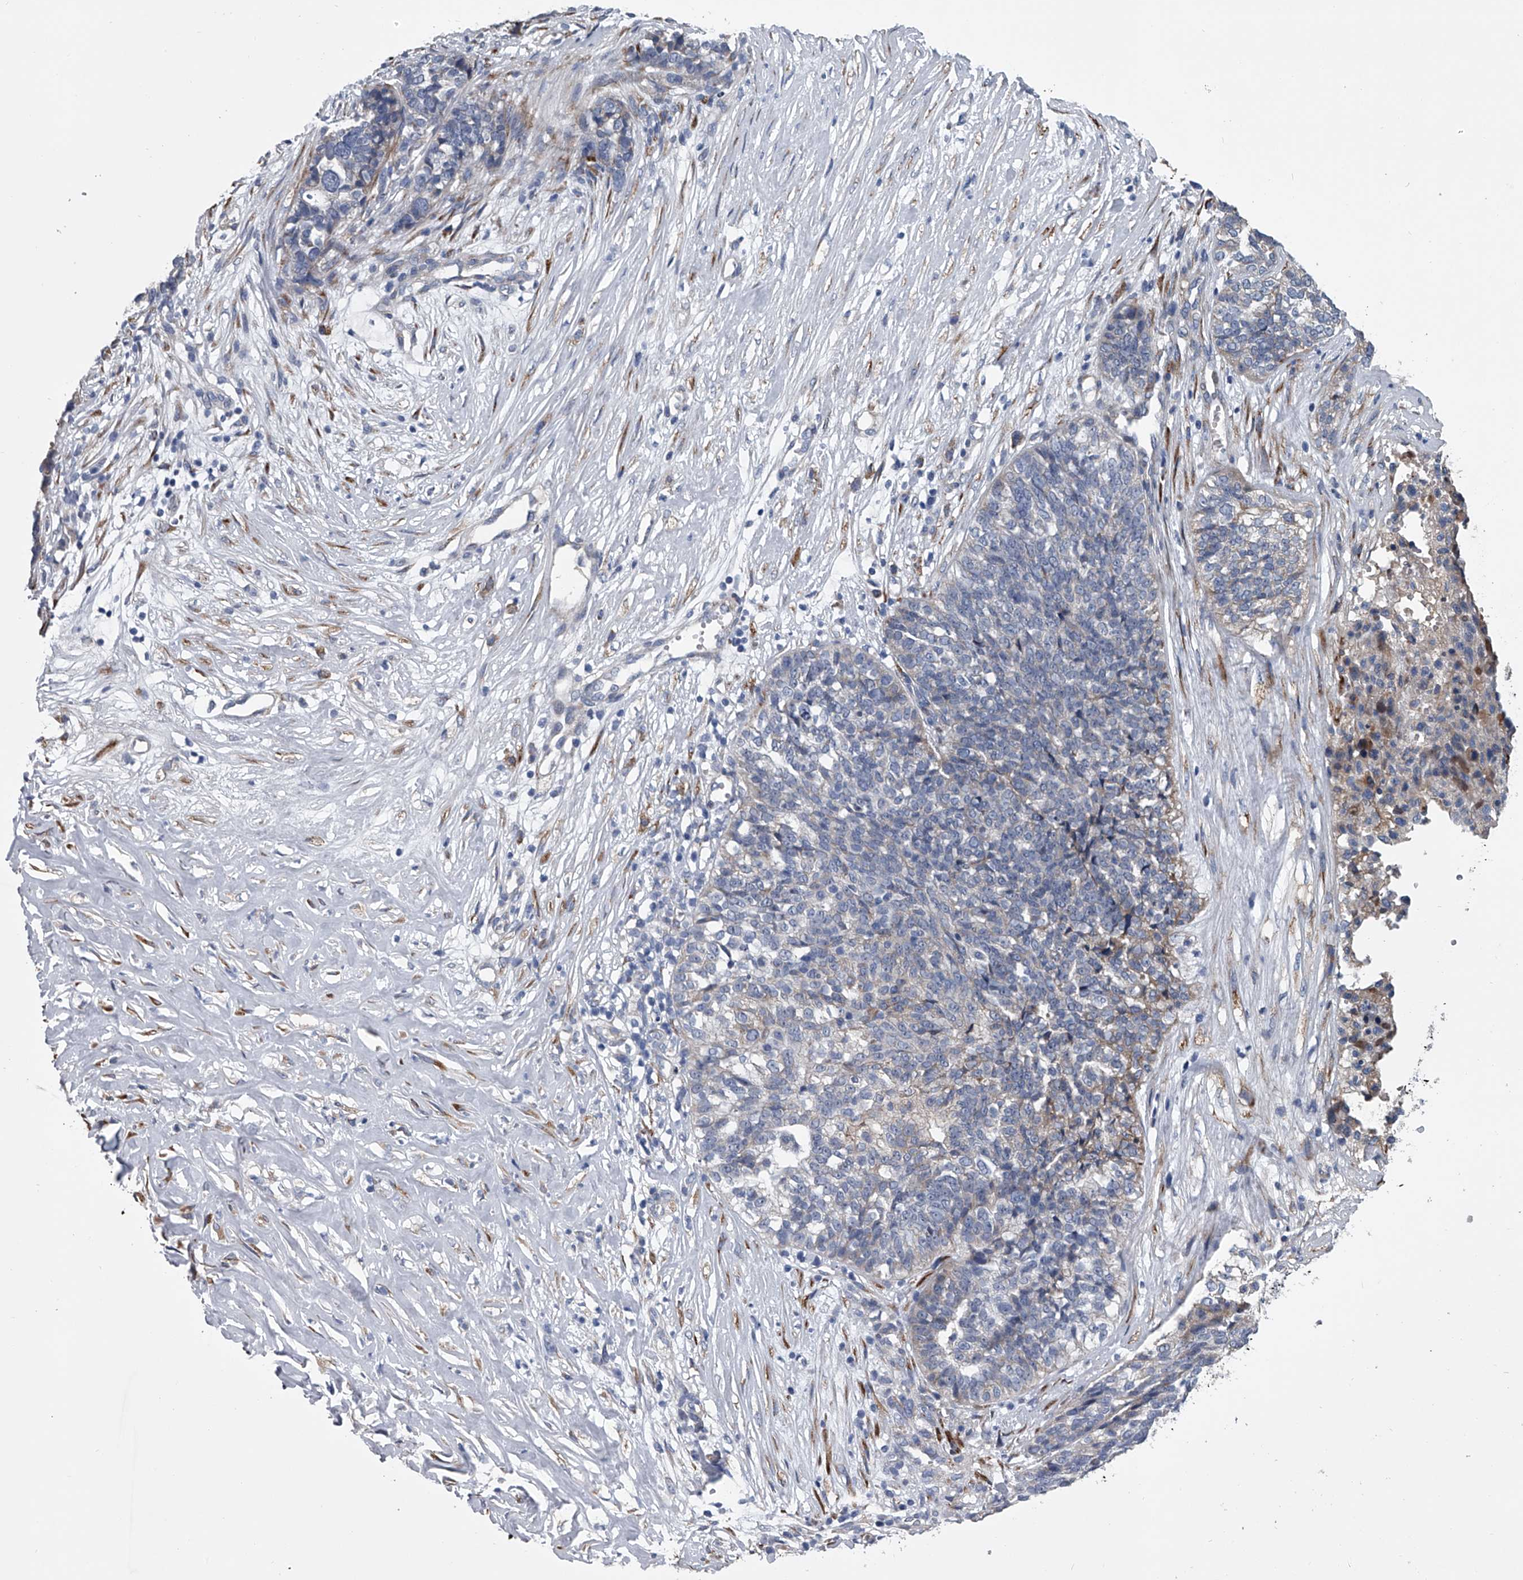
{"staining": {"intensity": "negative", "quantity": "none", "location": "none"}, "tissue": "ovarian cancer", "cell_type": "Tumor cells", "image_type": "cancer", "snomed": [{"axis": "morphology", "description": "Cystadenocarcinoma, serous, NOS"}, {"axis": "topography", "description": "Ovary"}], "caption": "The micrograph displays no staining of tumor cells in ovarian cancer.", "gene": "ABCG1", "patient": {"sex": "female", "age": 59}}